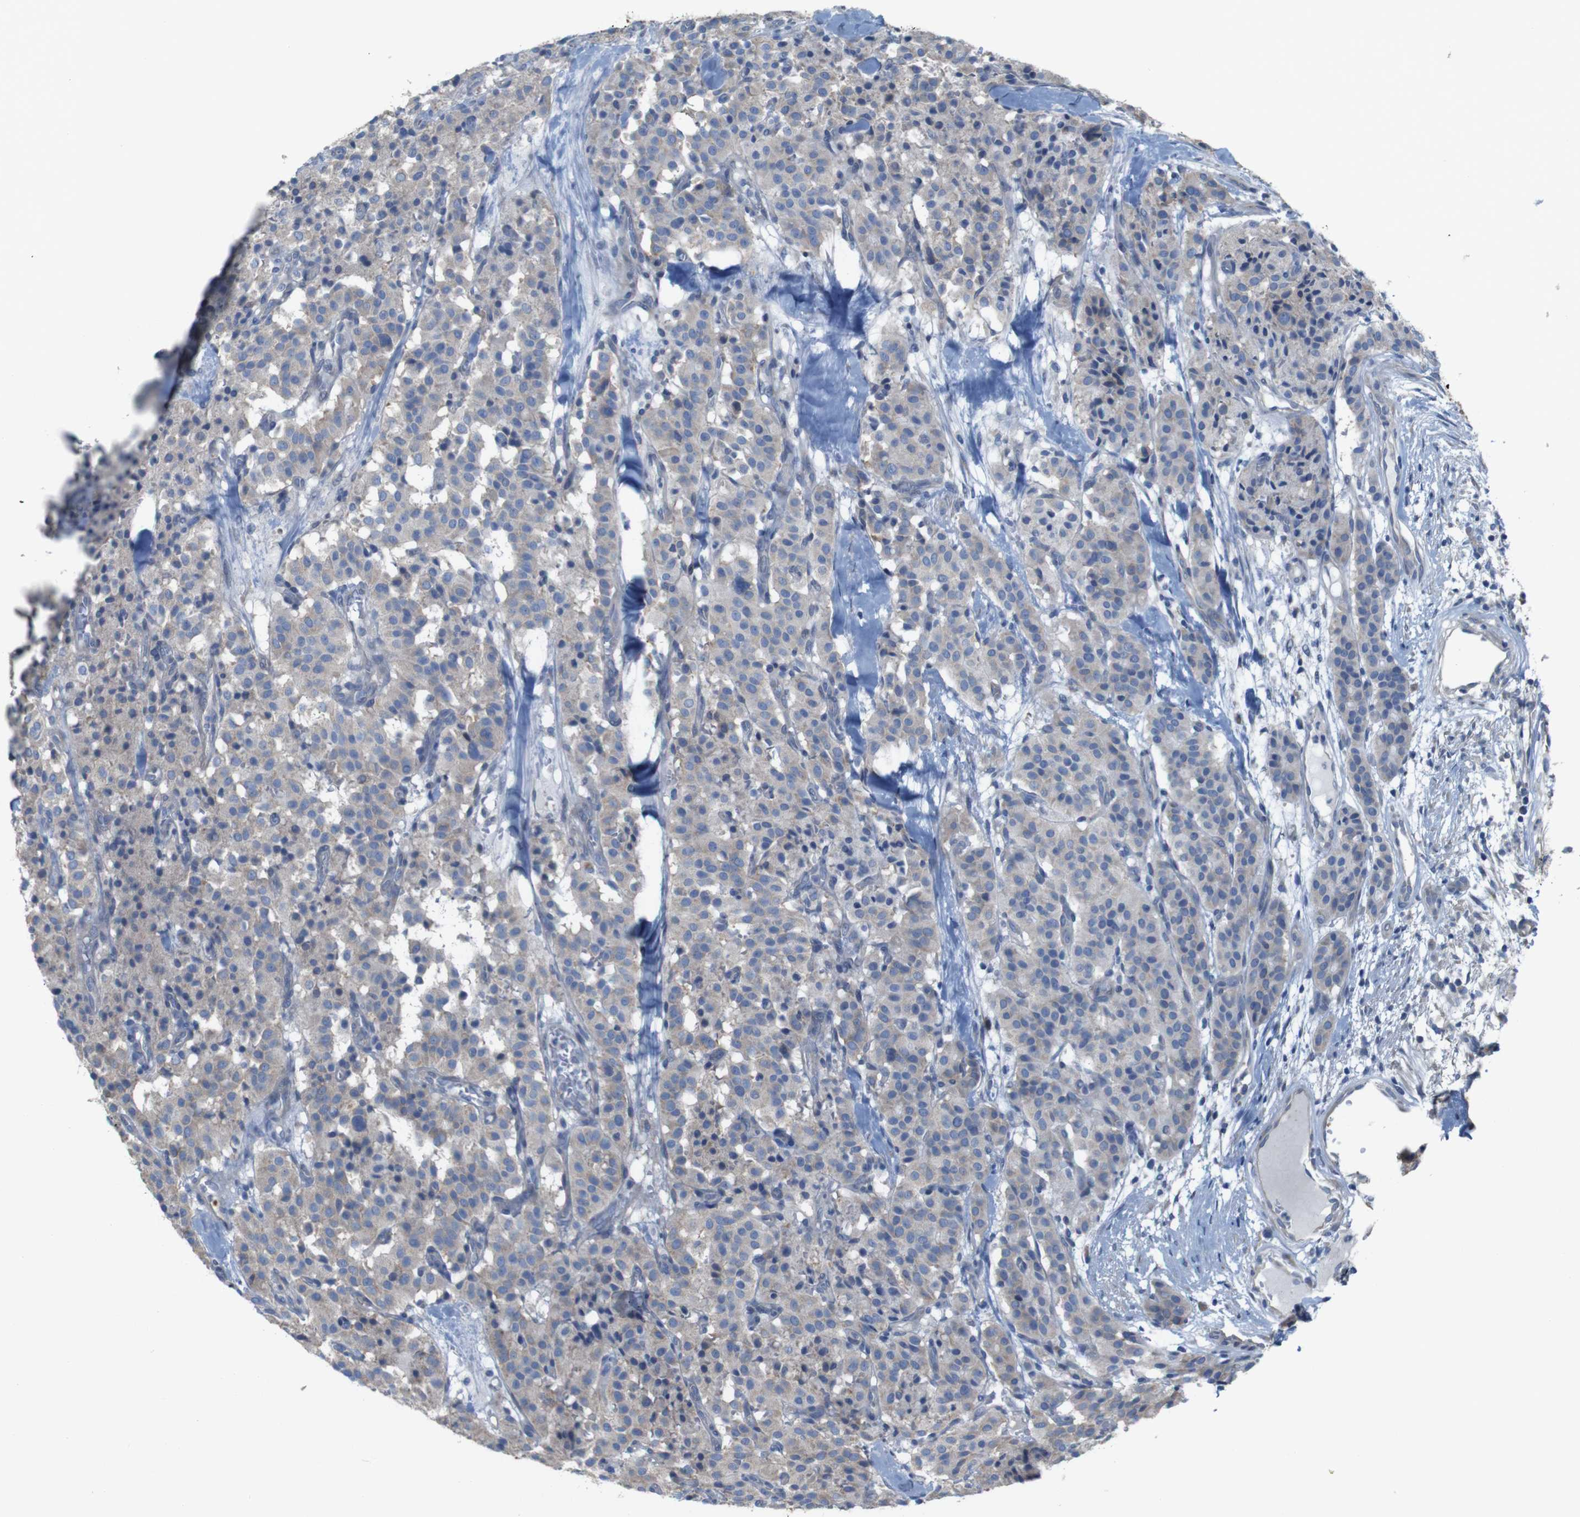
{"staining": {"intensity": "negative", "quantity": "none", "location": "none"}, "tissue": "carcinoid", "cell_type": "Tumor cells", "image_type": "cancer", "snomed": [{"axis": "morphology", "description": "Carcinoid, malignant, NOS"}, {"axis": "topography", "description": "Lung"}], "caption": "The image shows no staining of tumor cells in malignant carcinoid. (Stains: DAB (3,3'-diaminobenzidine) immunohistochemistry with hematoxylin counter stain, Microscopy: brightfield microscopy at high magnification).", "gene": "MYEOV", "patient": {"sex": "male", "age": 30}}